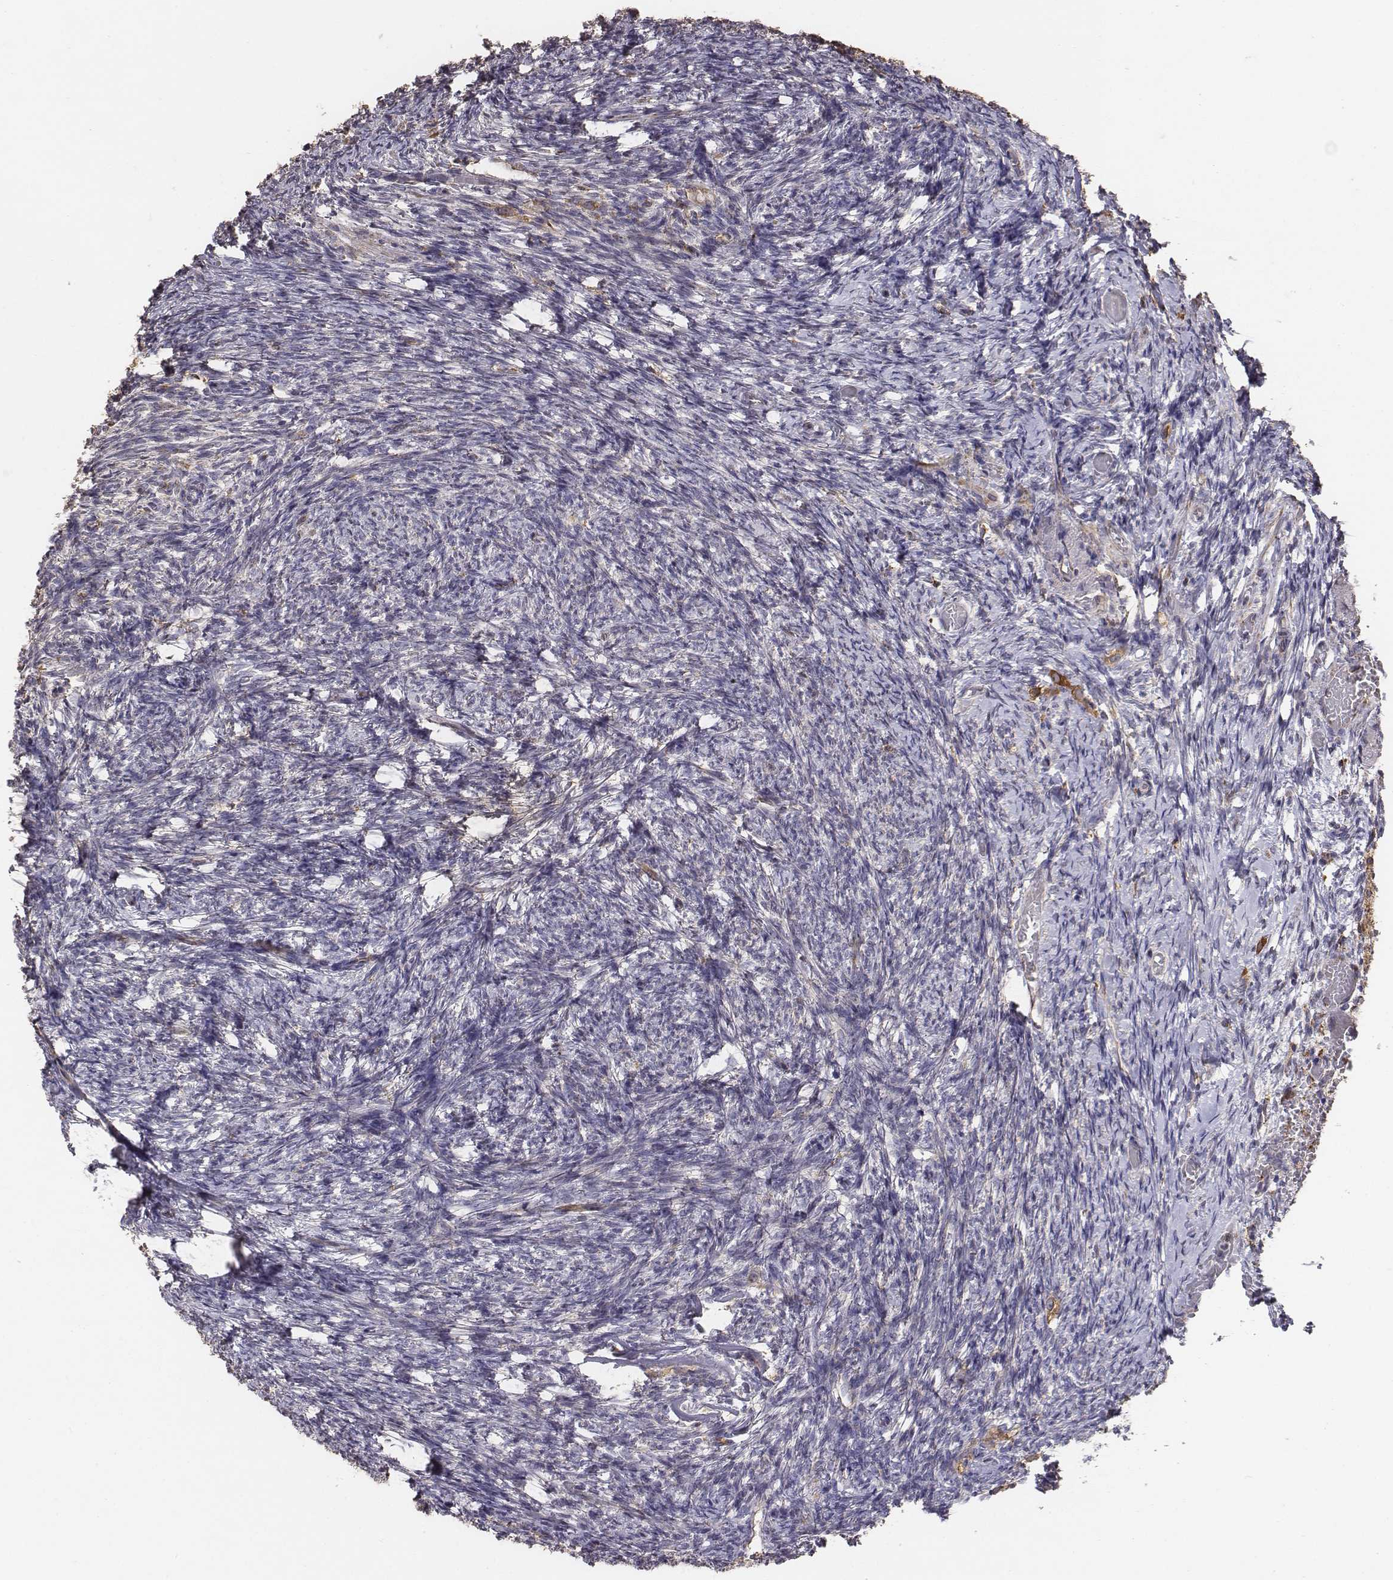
{"staining": {"intensity": "negative", "quantity": "none", "location": "none"}, "tissue": "ovary", "cell_type": "Ovarian stroma cells", "image_type": "normal", "snomed": [{"axis": "morphology", "description": "Normal tissue, NOS"}, {"axis": "topography", "description": "Ovary"}], "caption": "This is an immunohistochemistry micrograph of unremarkable ovary. There is no positivity in ovarian stroma cells.", "gene": "AP1B1", "patient": {"sex": "female", "age": 72}}